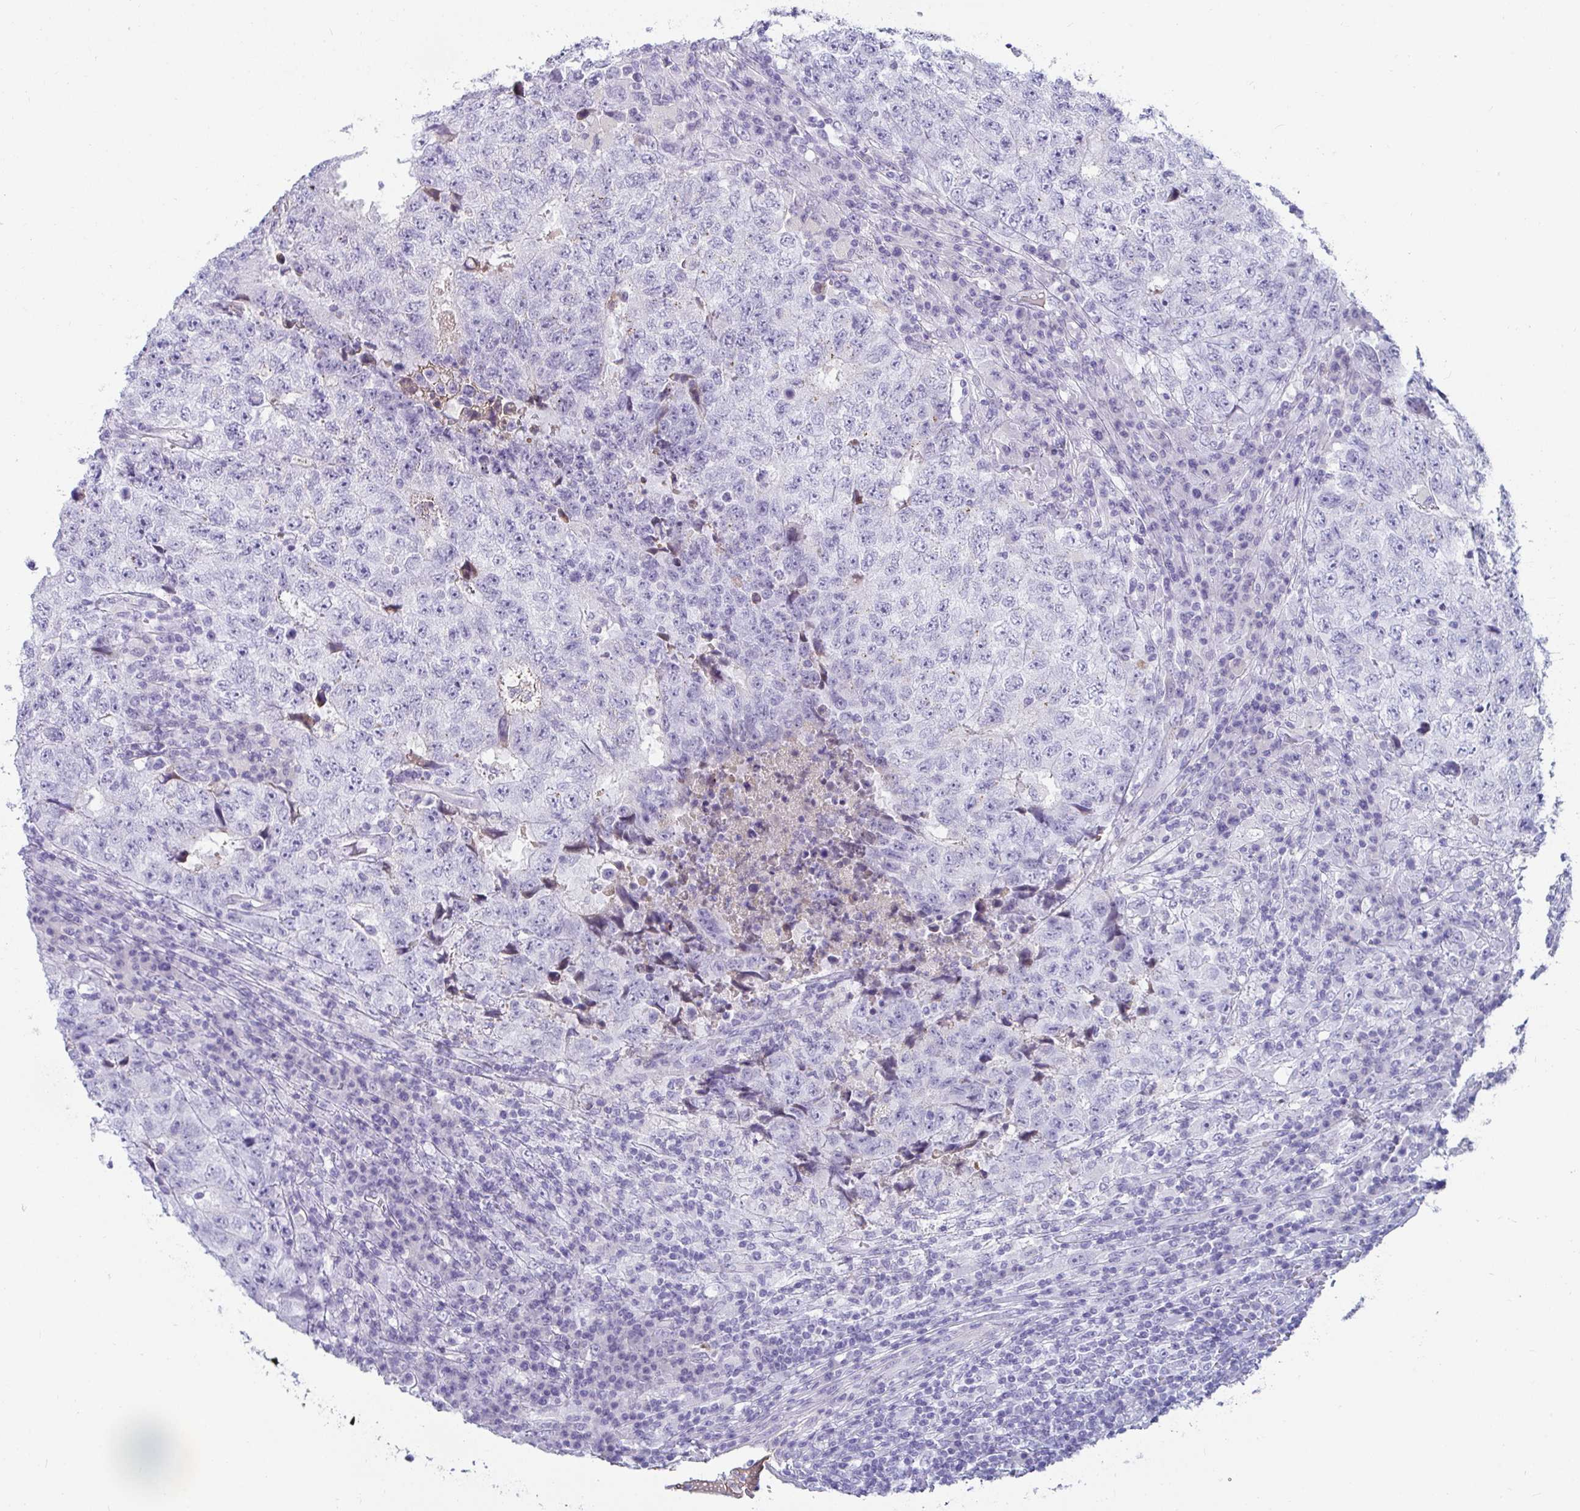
{"staining": {"intensity": "negative", "quantity": "none", "location": "none"}, "tissue": "testis cancer", "cell_type": "Tumor cells", "image_type": "cancer", "snomed": [{"axis": "morphology", "description": "Necrosis, NOS"}, {"axis": "morphology", "description": "Carcinoma, Embryonal, NOS"}, {"axis": "topography", "description": "Testis"}], "caption": "IHC of testis cancer (embryonal carcinoma) reveals no expression in tumor cells.", "gene": "NPY", "patient": {"sex": "male", "age": 19}}